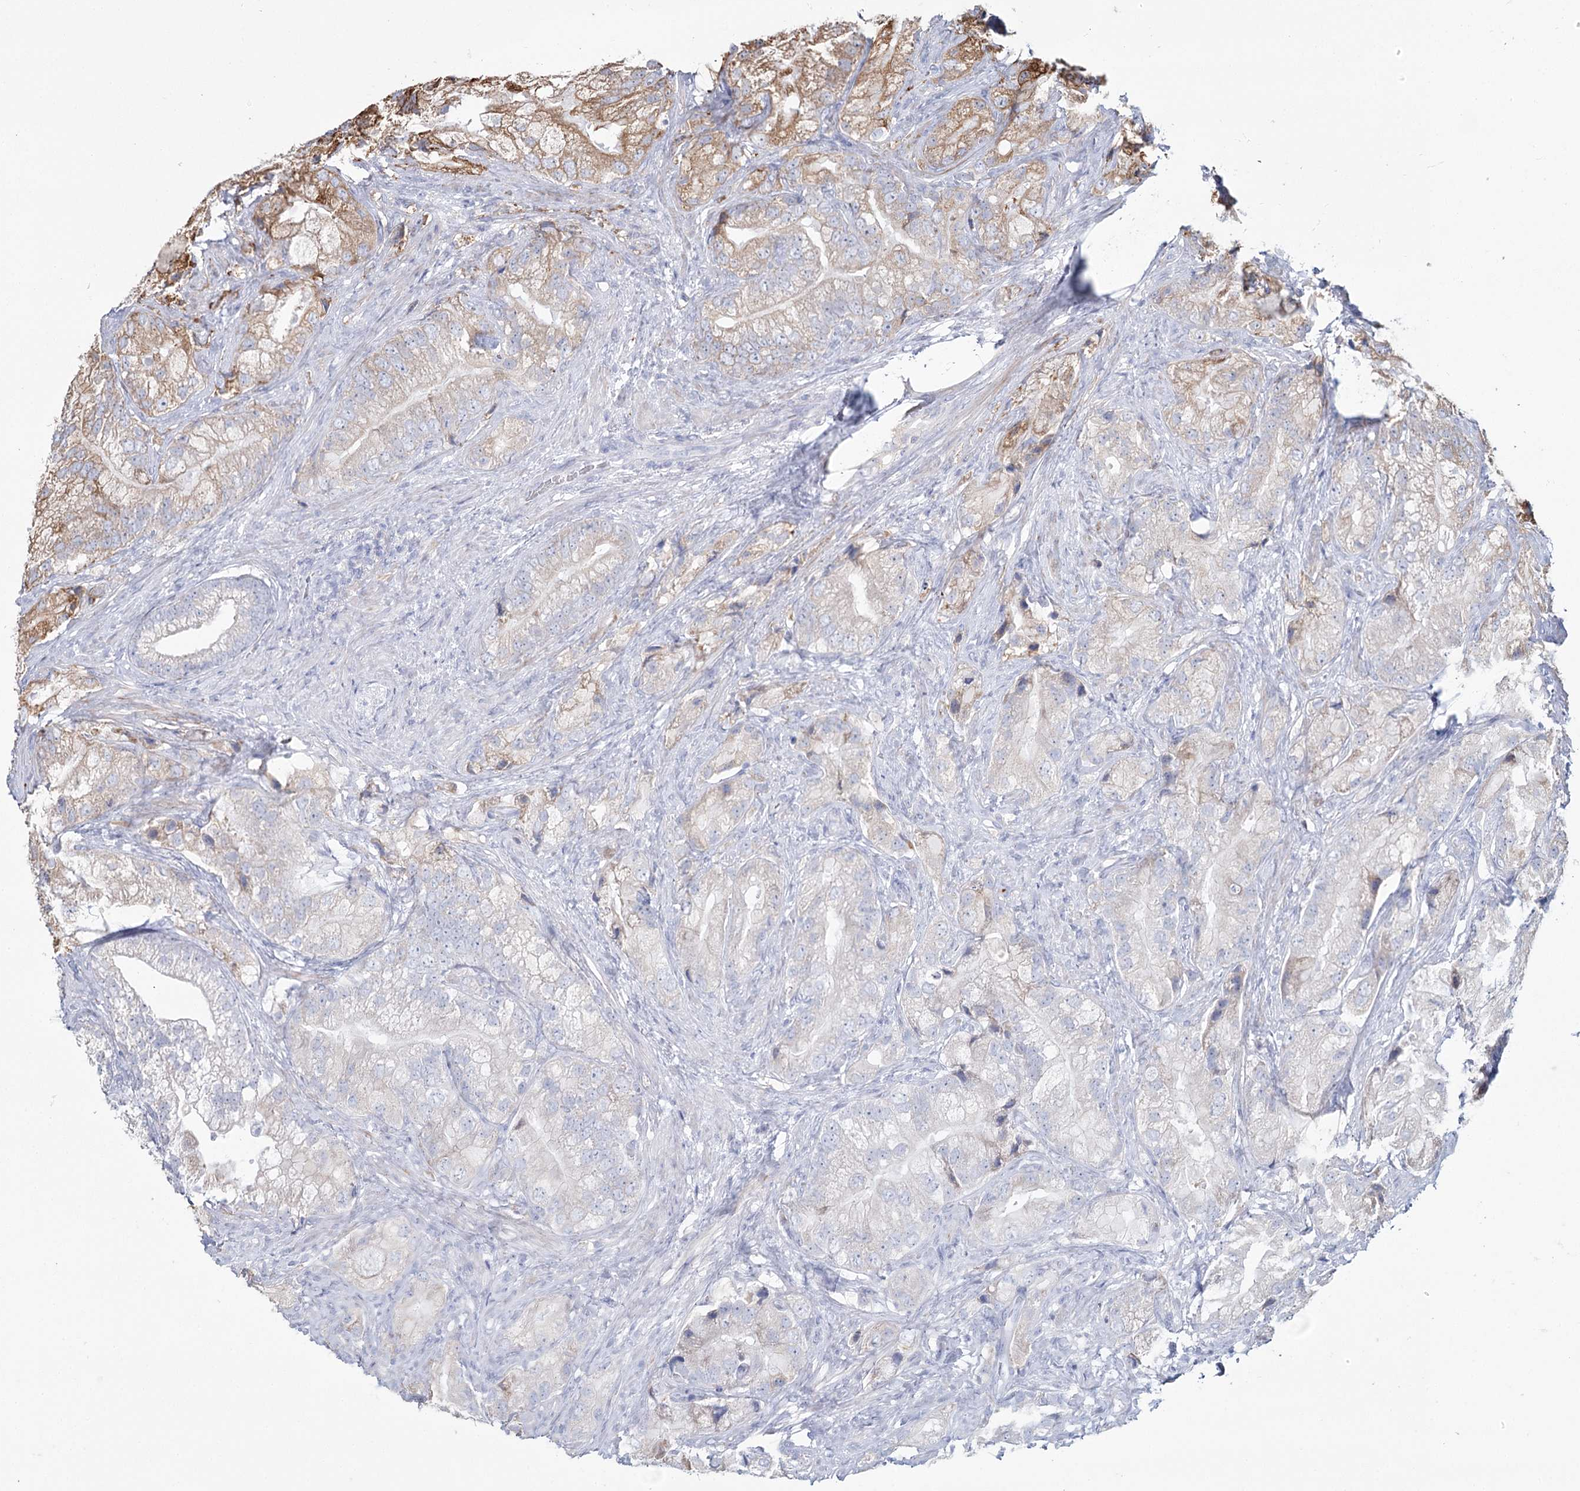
{"staining": {"intensity": "moderate", "quantity": "<25%", "location": "cytoplasmic/membranous"}, "tissue": "prostate cancer", "cell_type": "Tumor cells", "image_type": "cancer", "snomed": [{"axis": "morphology", "description": "Adenocarcinoma, Low grade"}, {"axis": "topography", "description": "Prostate"}], "caption": "Moderate cytoplasmic/membranous expression for a protein is present in about <25% of tumor cells of prostate low-grade adenocarcinoma using IHC.", "gene": "ZCCHC9", "patient": {"sex": "male", "age": 71}}